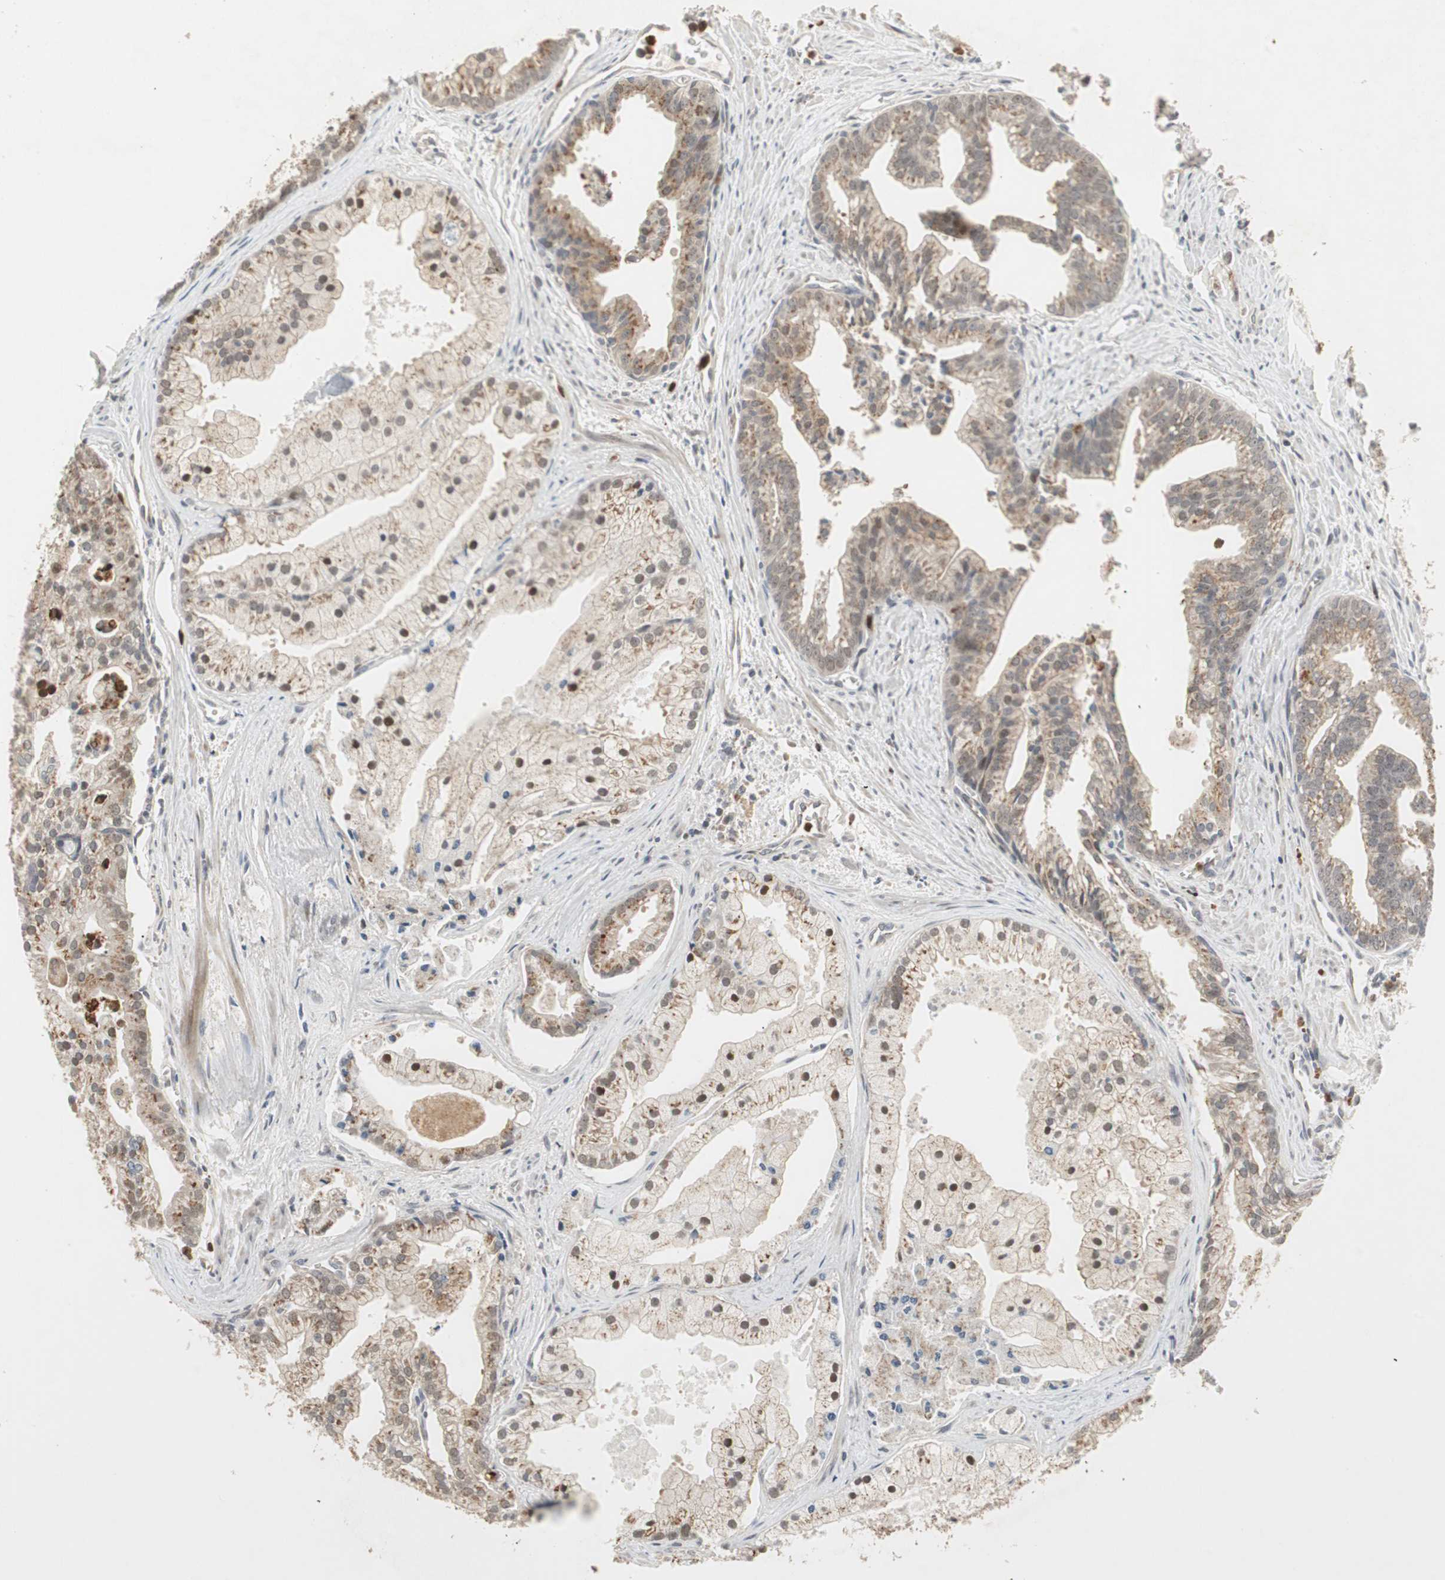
{"staining": {"intensity": "moderate", "quantity": "25%-75%", "location": "cytoplasmic/membranous,nuclear"}, "tissue": "prostate cancer", "cell_type": "Tumor cells", "image_type": "cancer", "snomed": [{"axis": "morphology", "description": "Adenocarcinoma, High grade"}, {"axis": "topography", "description": "Prostate"}], "caption": "This micrograph displays prostate high-grade adenocarcinoma stained with immunohistochemistry (IHC) to label a protein in brown. The cytoplasmic/membranous and nuclear of tumor cells show moderate positivity for the protein. Nuclei are counter-stained blue.", "gene": "SNX4", "patient": {"sex": "male", "age": 67}}